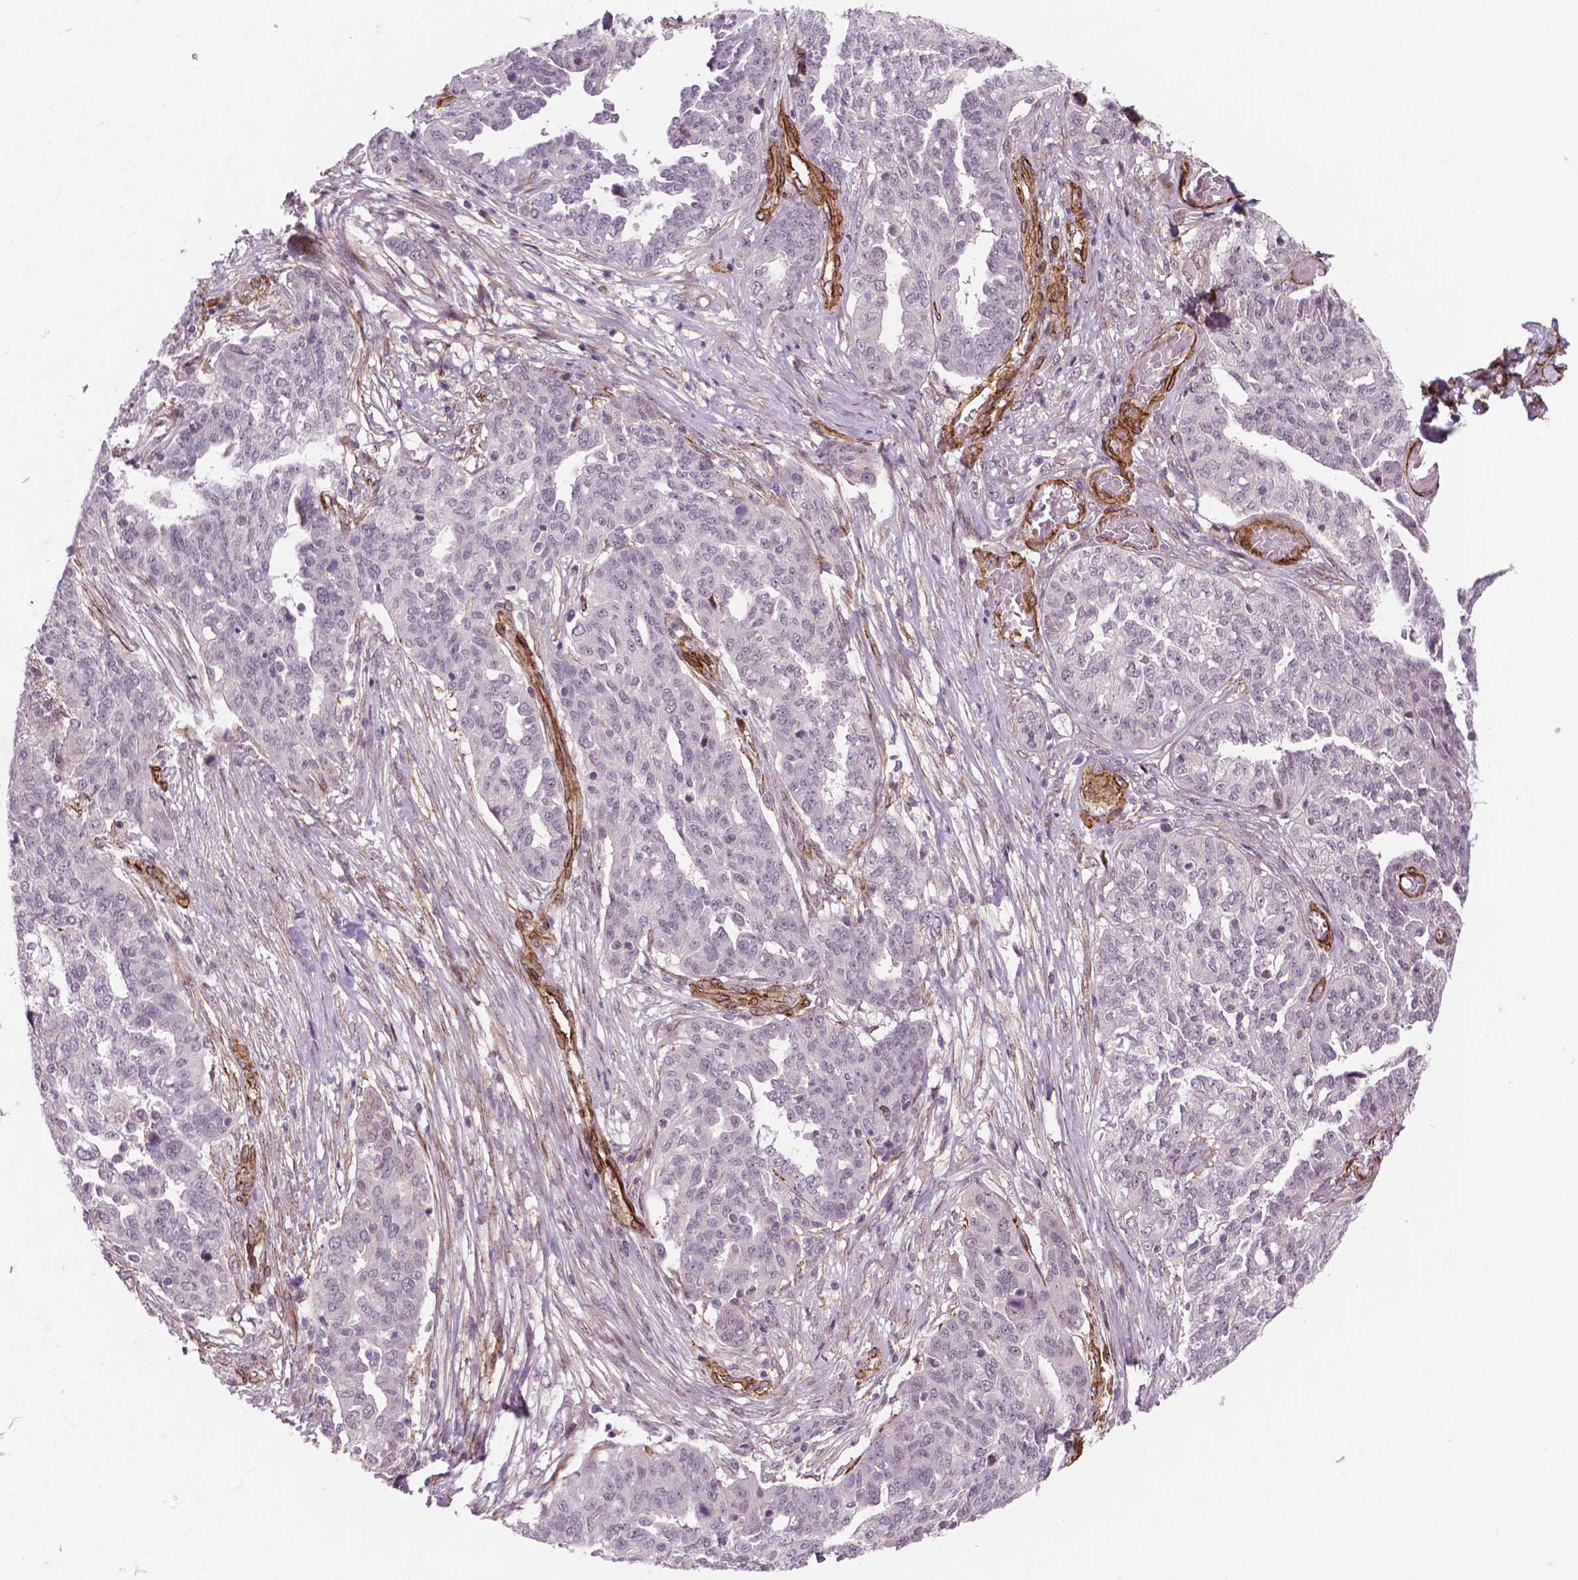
{"staining": {"intensity": "negative", "quantity": "none", "location": "none"}, "tissue": "ovarian cancer", "cell_type": "Tumor cells", "image_type": "cancer", "snomed": [{"axis": "morphology", "description": "Cystadenocarcinoma, serous, NOS"}, {"axis": "topography", "description": "Ovary"}], "caption": "Tumor cells are negative for brown protein staining in ovarian cancer (serous cystadenocarcinoma).", "gene": "EGFL8", "patient": {"sex": "female", "age": 67}}